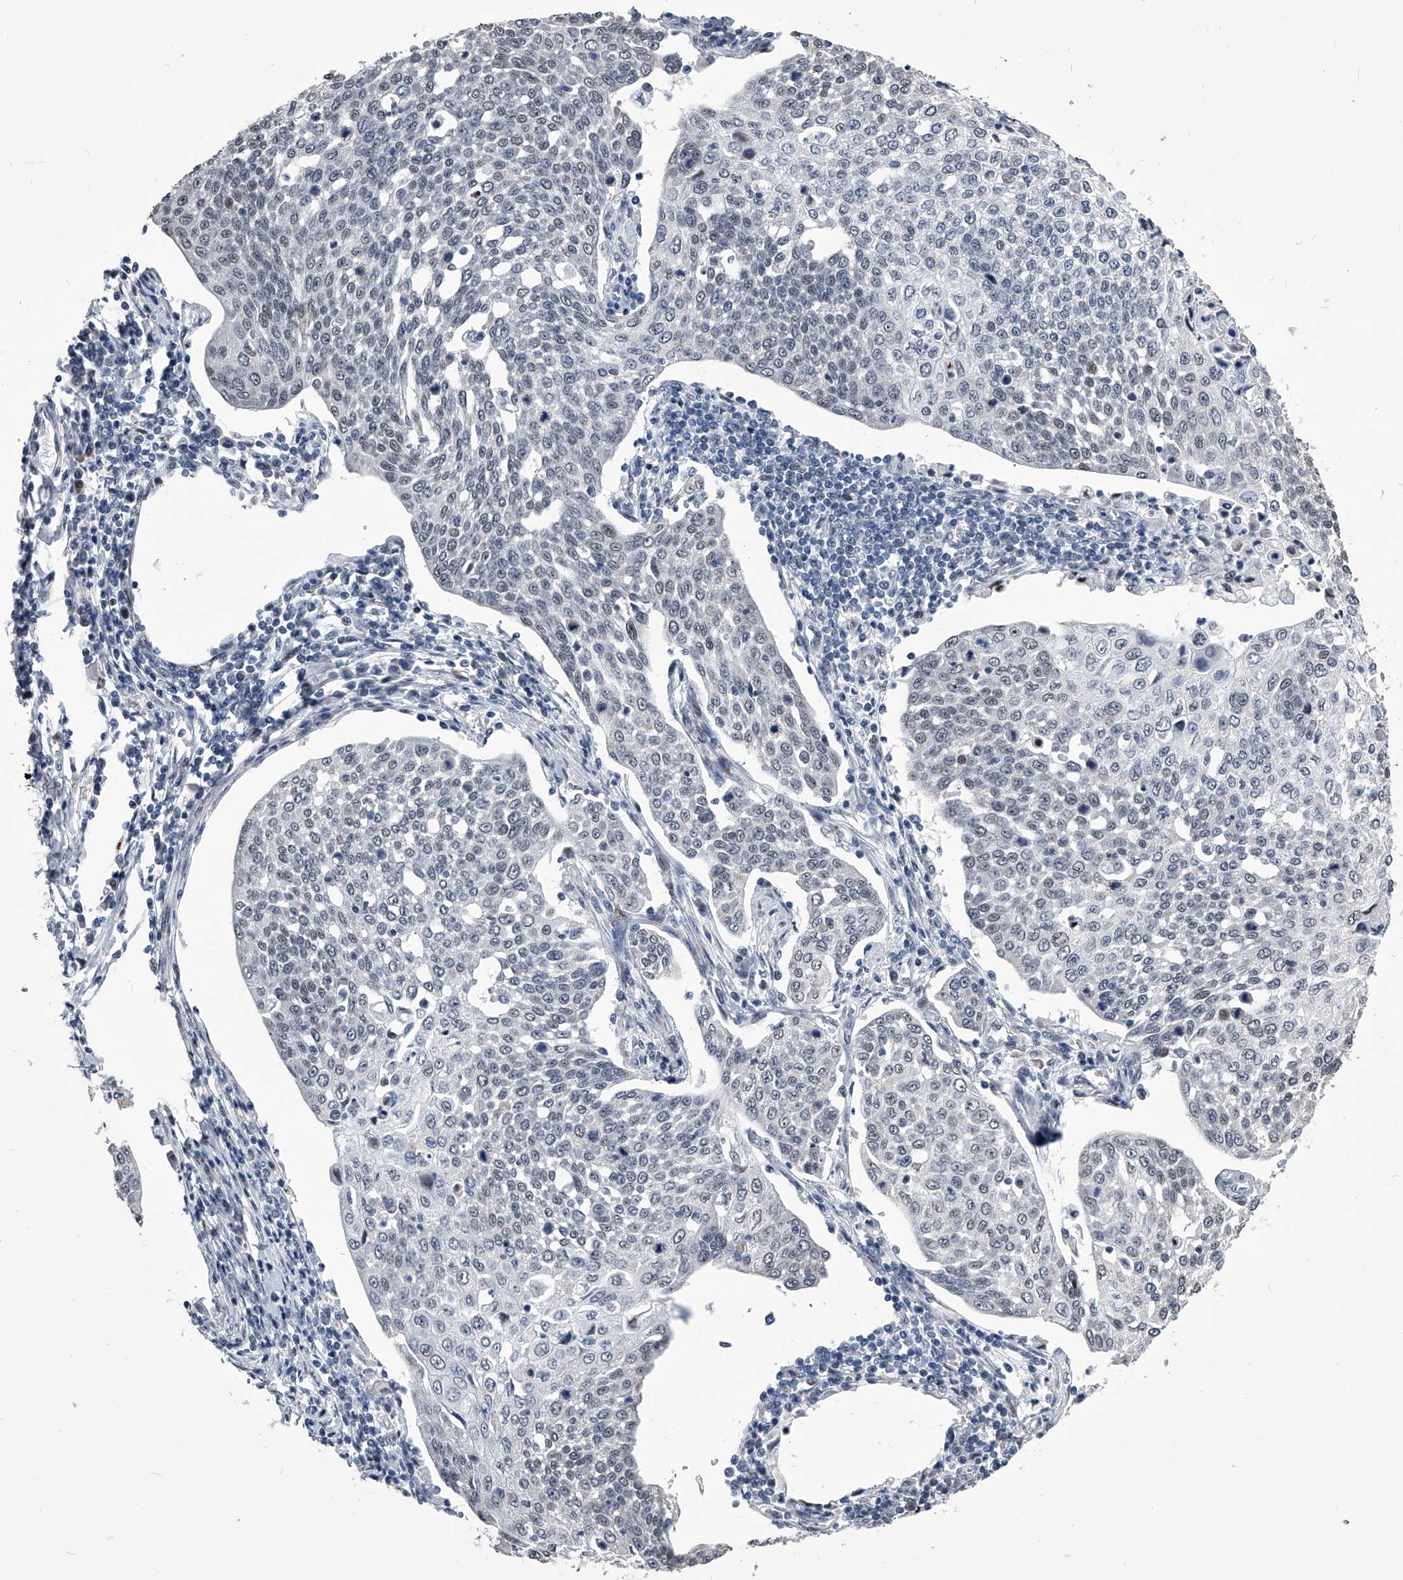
{"staining": {"intensity": "negative", "quantity": "none", "location": "none"}, "tissue": "cervical cancer", "cell_type": "Tumor cells", "image_type": "cancer", "snomed": [{"axis": "morphology", "description": "Squamous cell carcinoma, NOS"}, {"axis": "topography", "description": "Cervix"}], "caption": "Immunohistochemistry of human squamous cell carcinoma (cervical) exhibits no positivity in tumor cells.", "gene": "CMTR1", "patient": {"sex": "female", "age": 34}}